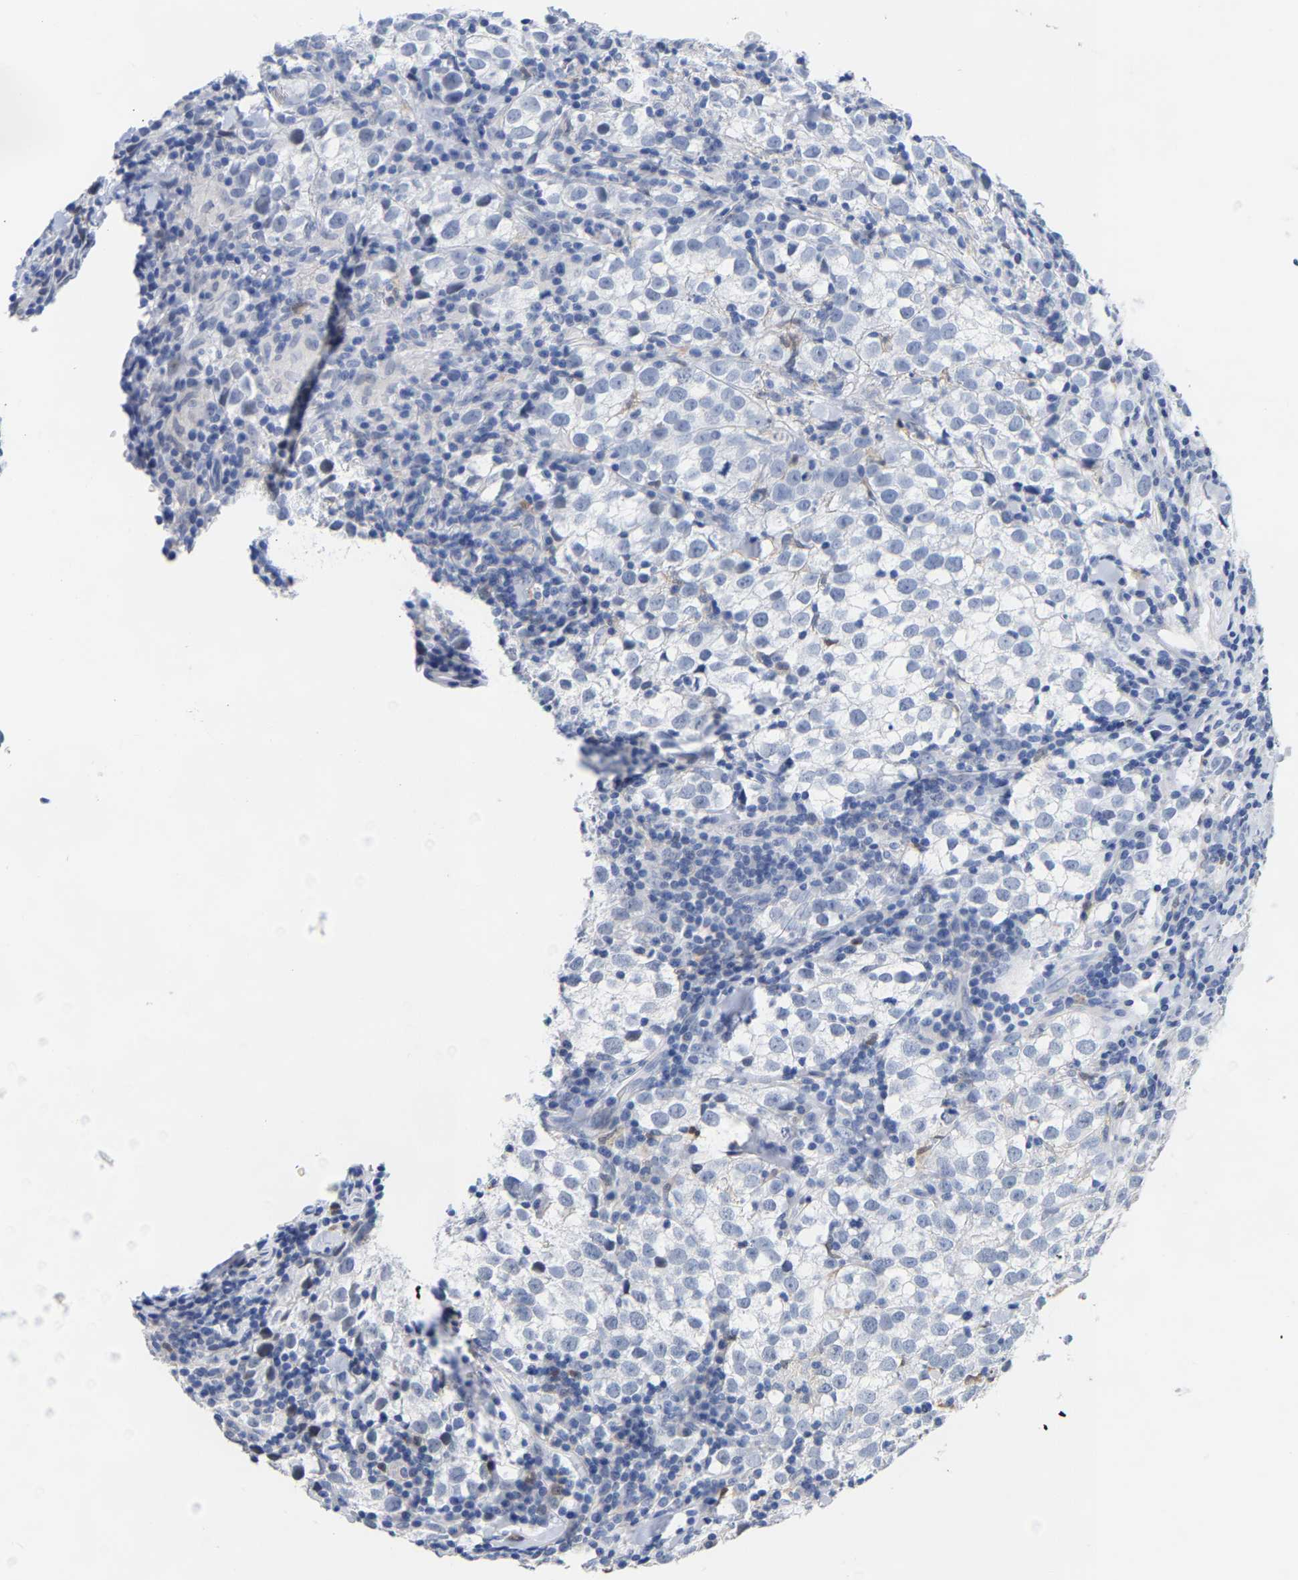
{"staining": {"intensity": "negative", "quantity": "none", "location": "none"}, "tissue": "testis cancer", "cell_type": "Tumor cells", "image_type": "cancer", "snomed": [{"axis": "morphology", "description": "Seminoma, NOS"}, {"axis": "morphology", "description": "Carcinoma, Embryonal, NOS"}, {"axis": "topography", "description": "Testis"}], "caption": "This micrograph is of testis embryonal carcinoma stained with immunohistochemistry to label a protein in brown with the nuclei are counter-stained blue. There is no expression in tumor cells.", "gene": "TDRD7", "patient": {"sex": "male", "age": 36}}